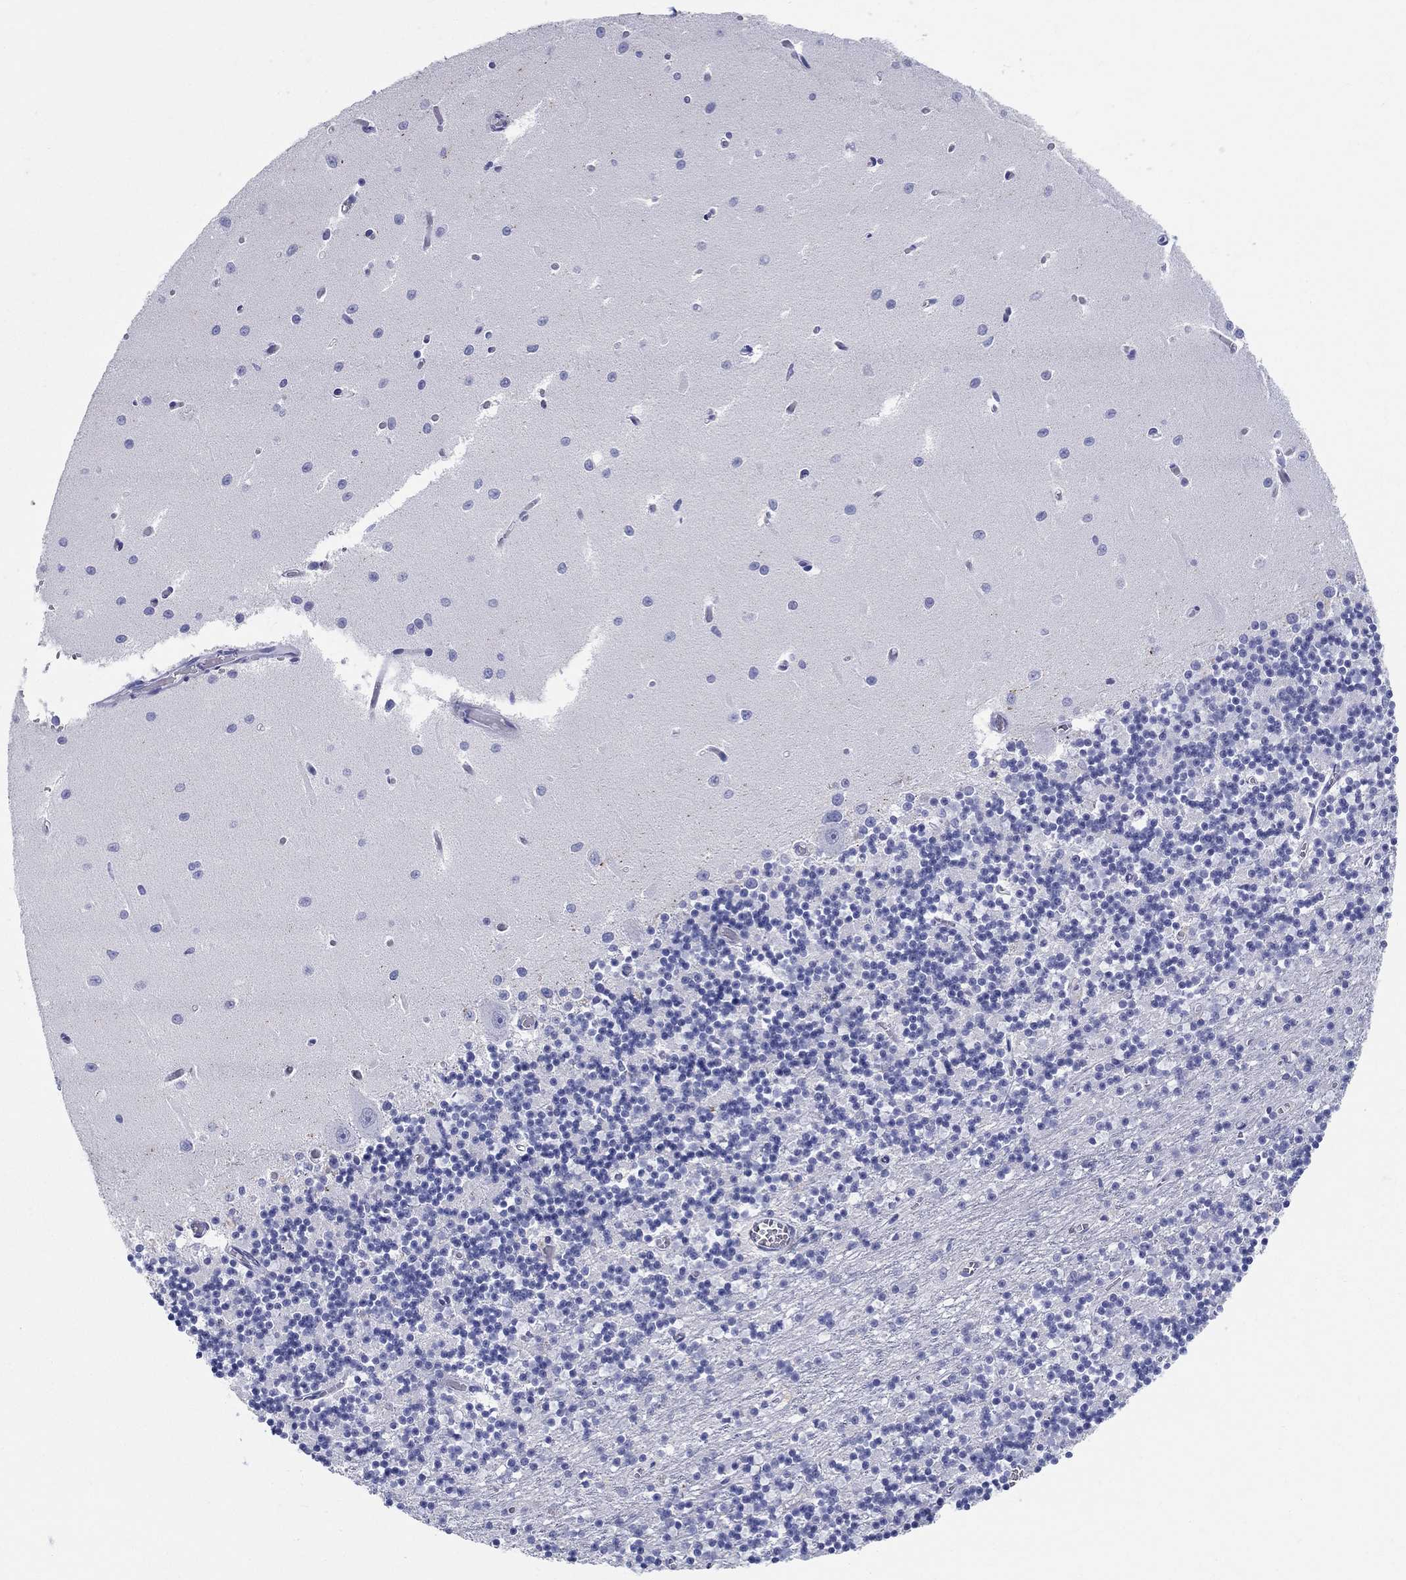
{"staining": {"intensity": "negative", "quantity": "none", "location": "none"}, "tissue": "cerebellum", "cell_type": "Cells in granular layer", "image_type": "normal", "snomed": [{"axis": "morphology", "description": "Normal tissue, NOS"}, {"axis": "topography", "description": "Cerebellum"}], "caption": "This is an IHC histopathology image of unremarkable human cerebellum. There is no positivity in cells in granular layer.", "gene": "LAMP5", "patient": {"sex": "female", "age": 64}}